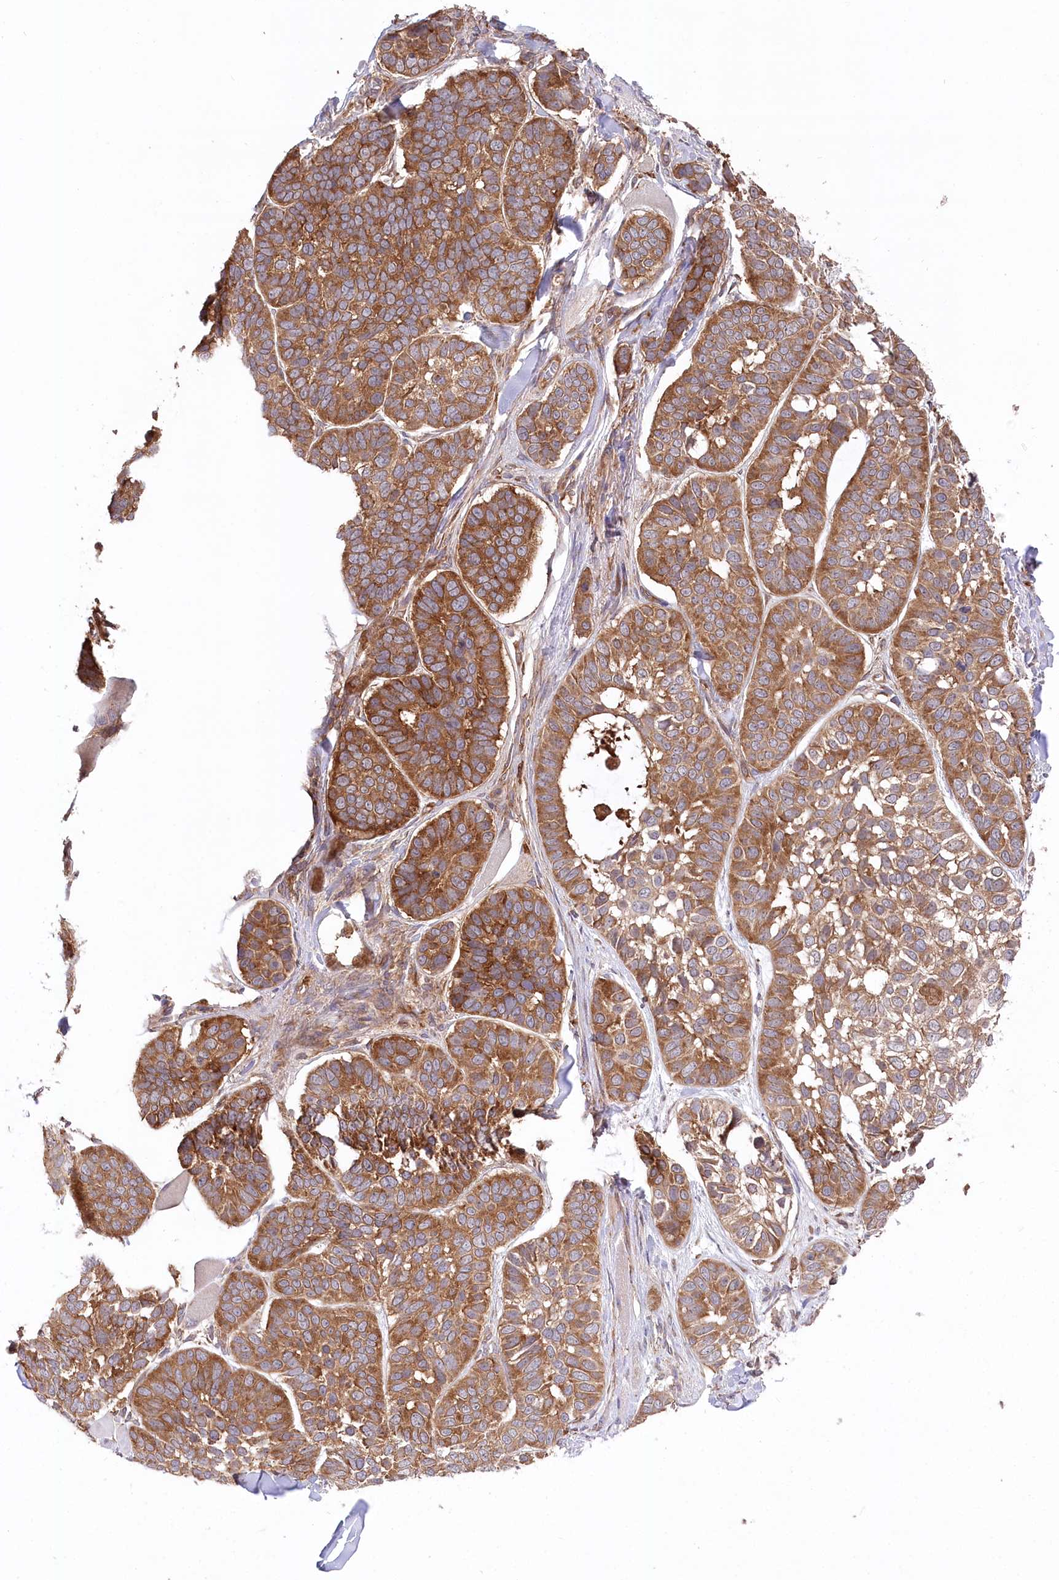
{"staining": {"intensity": "moderate", "quantity": ">75%", "location": "cytoplasmic/membranous"}, "tissue": "skin cancer", "cell_type": "Tumor cells", "image_type": "cancer", "snomed": [{"axis": "morphology", "description": "Basal cell carcinoma"}, {"axis": "topography", "description": "Skin"}], "caption": "Human basal cell carcinoma (skin) stained with a brown dye demonstrates moderate cytoplasmic/membranous positive expression in about >75% of tumor cells.", "gene": "PPP1R21", "patient": {"sex": "male", "age": 62}}